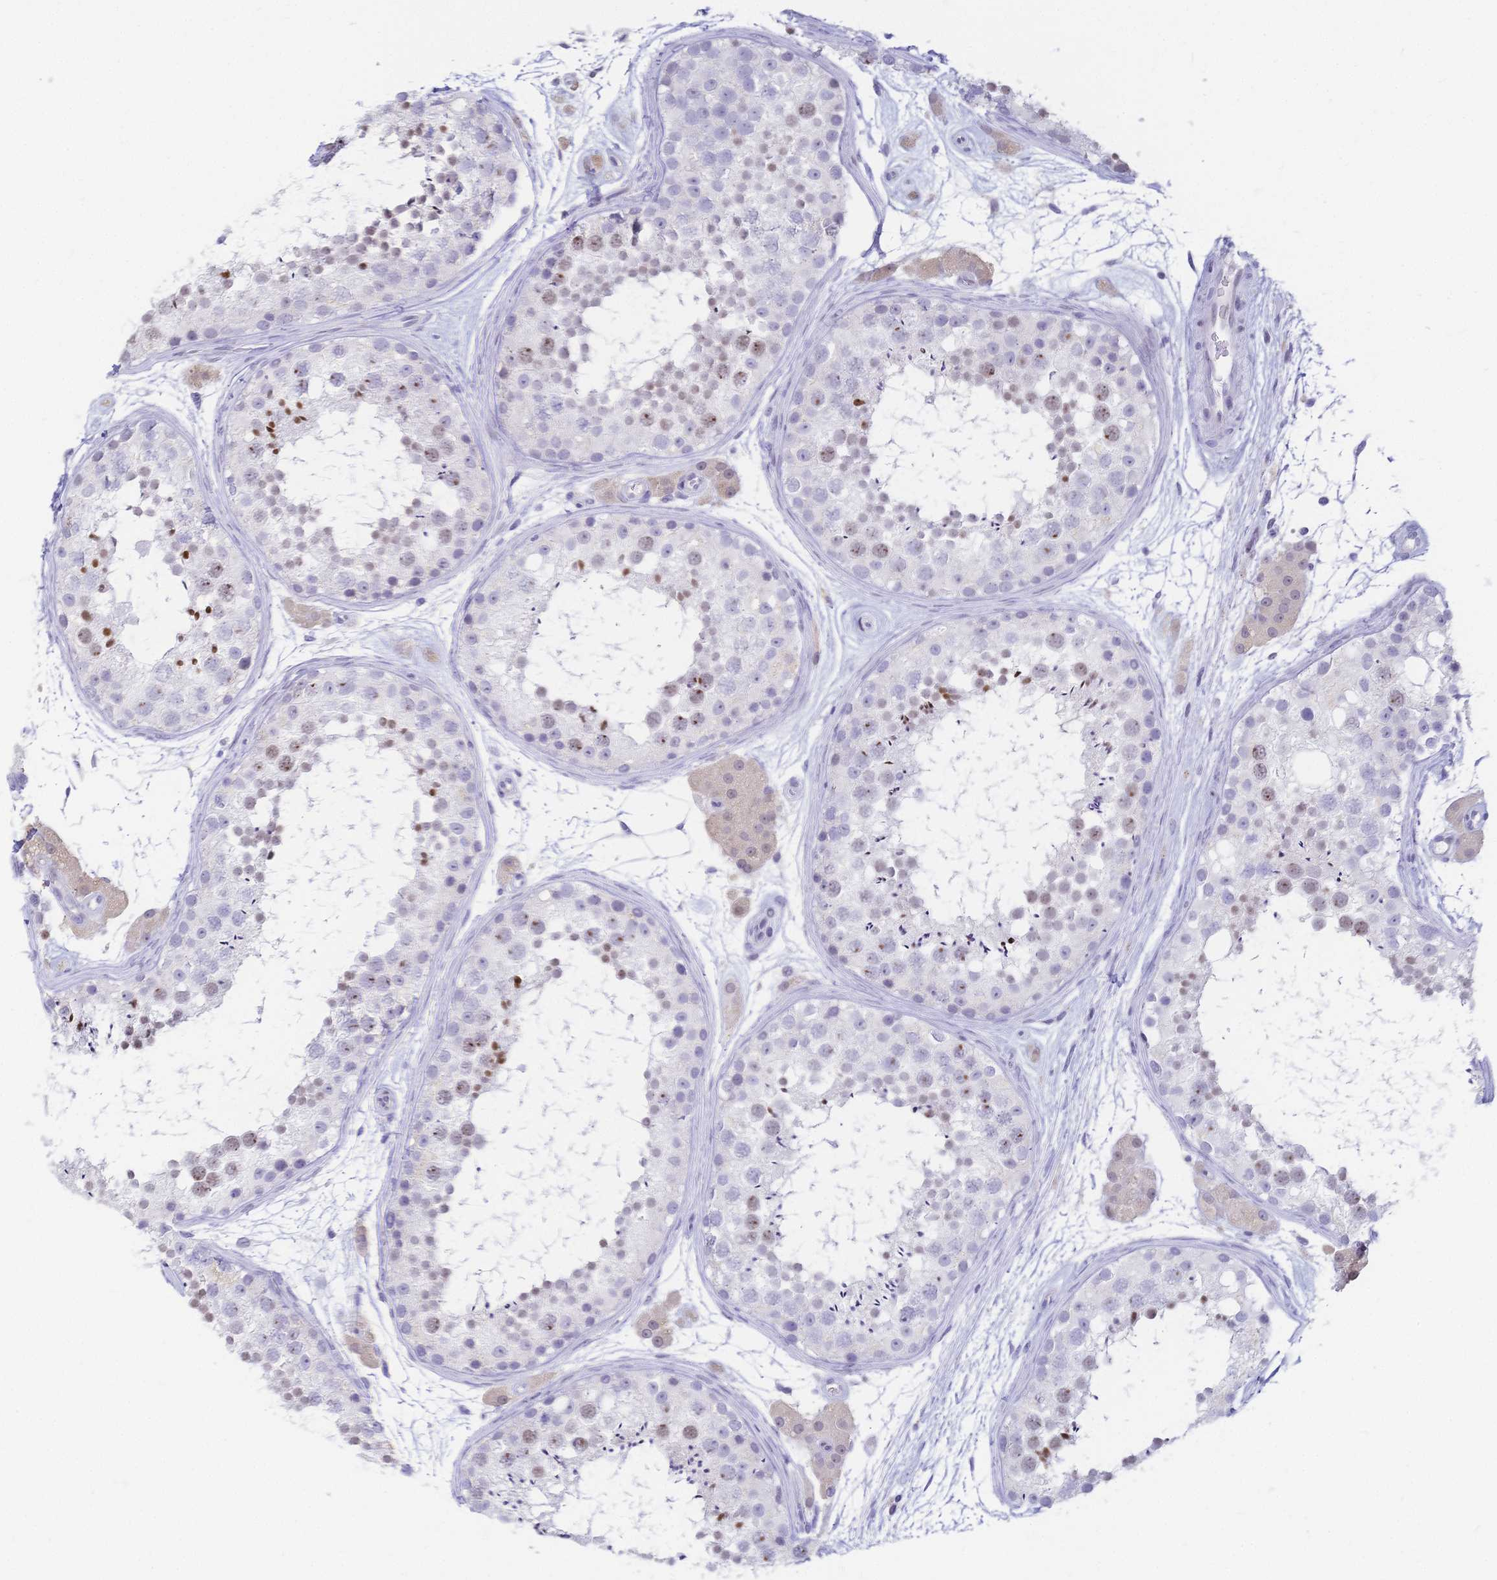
{"staining": {"intensity": "moderate", "quantity": "25%-75%", "location": "nuclear"}, "tissue": "testis", "cell_type": "Cells in seminiferous ducts", "image_type": "normal", "snomed": [{"axis": "morphology", "description": "Normal tissue, NOS"}, {"axis": "topography", "description": "Testis"}], "caption": "Immunohistochemistry photomicrograph of normal testis: human testis stained using immunohistochemistry demonstrates medium levels of moderate protein expression localized specifically in the nuclear of cells in seminiferous ducts, appearing as a nuclear brown color.", "gene": "CR2", "patient": {"sex": "male", "age": 41}}